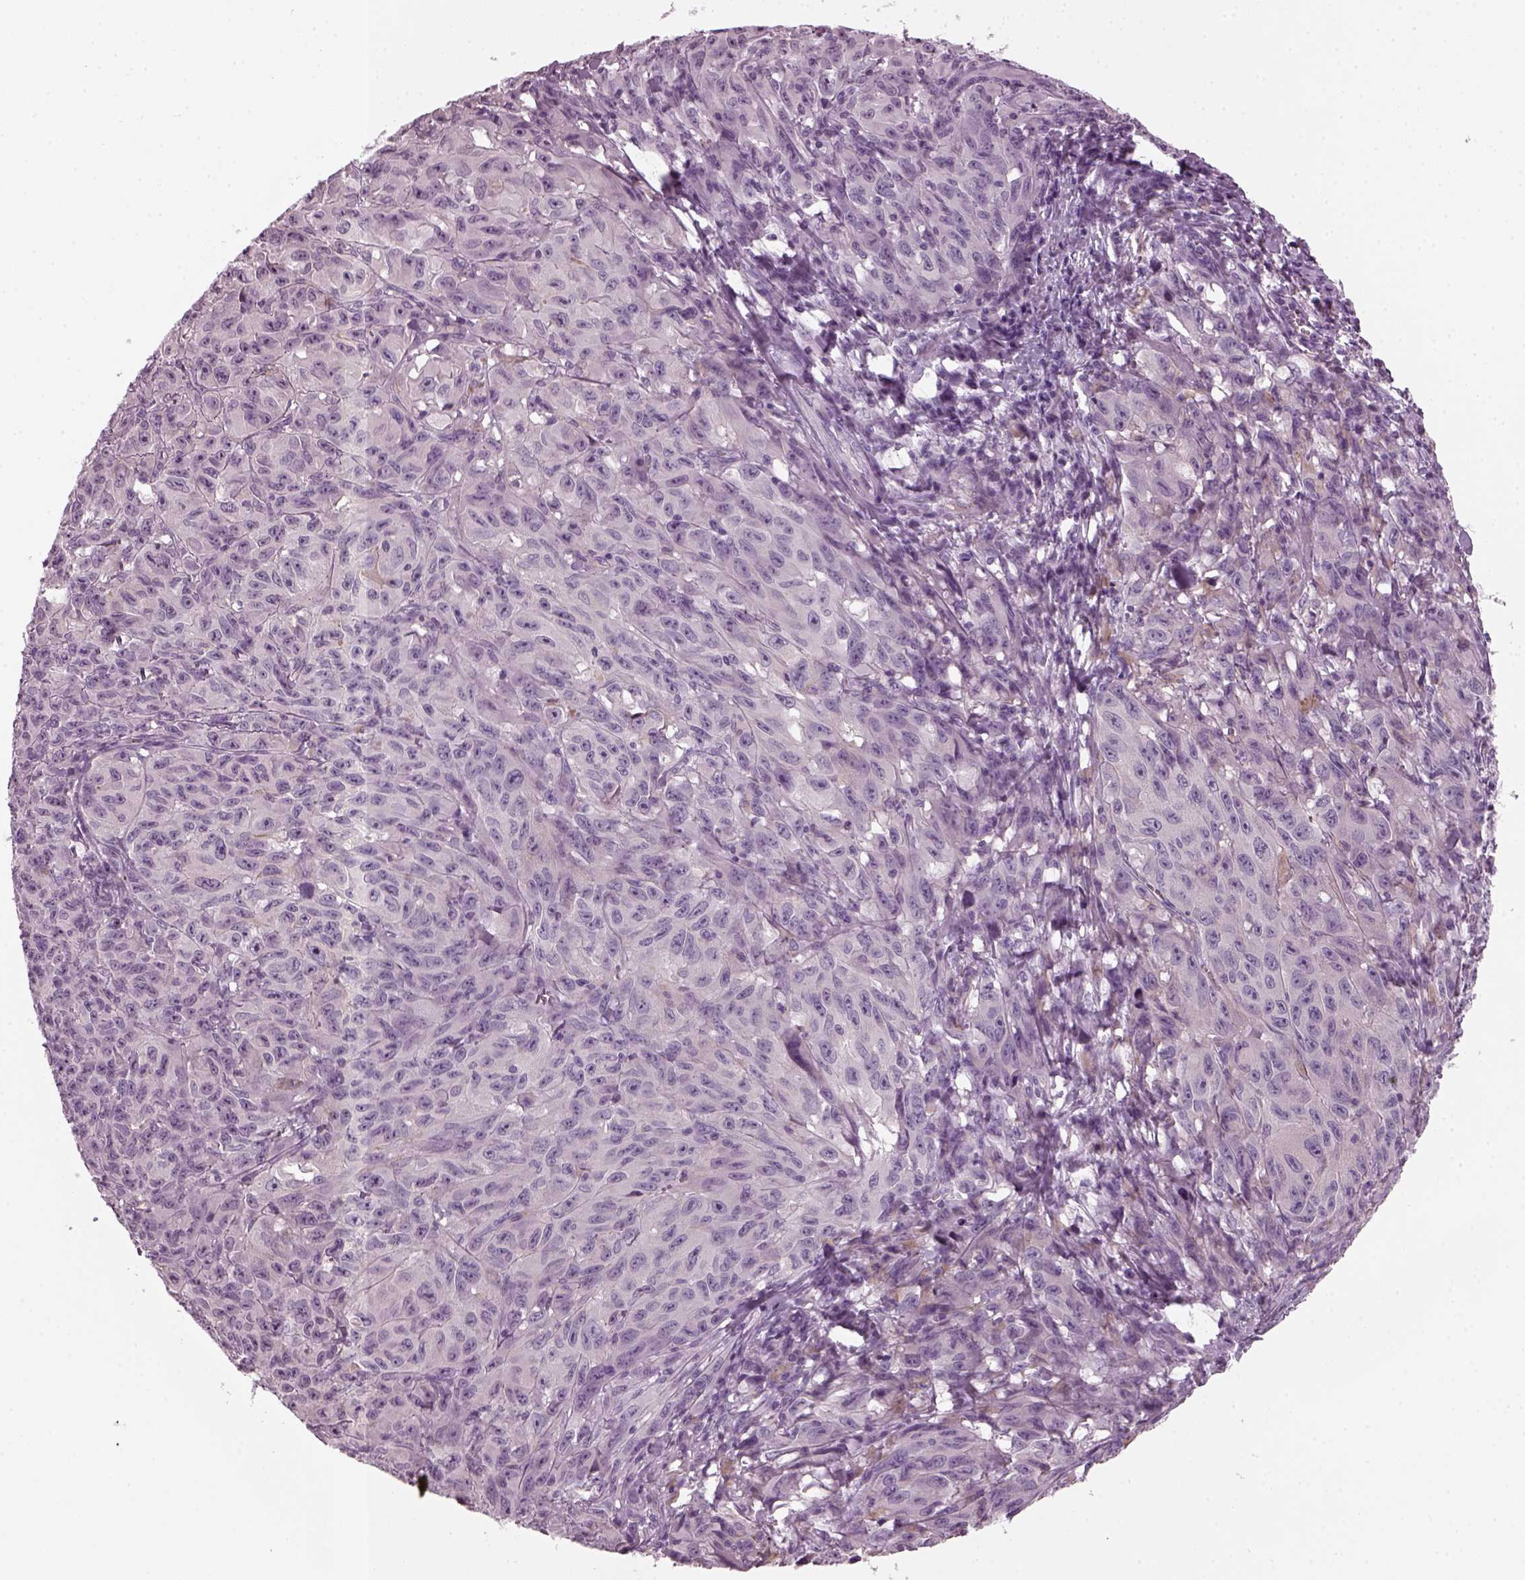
{"staining": {"intensity": "negative", "quantity": "none", "location": "none"}, "tissue": "melanoma", "cell_type": "Tumor cells", "image_type": "cancer", "snomed": [{"axis": "morphology", "description": "Malignant melanoma, NOS"}, {"axis": "topography", "description": "Vulva, labia, clitoris and Bartholin´s gland, NO"}], "caption": "Protein analysis of melanoma reveals no significant positivity in tumor cells.", "gene": "DPYSL5", "patient": {"sex": "female", "age": 75}}